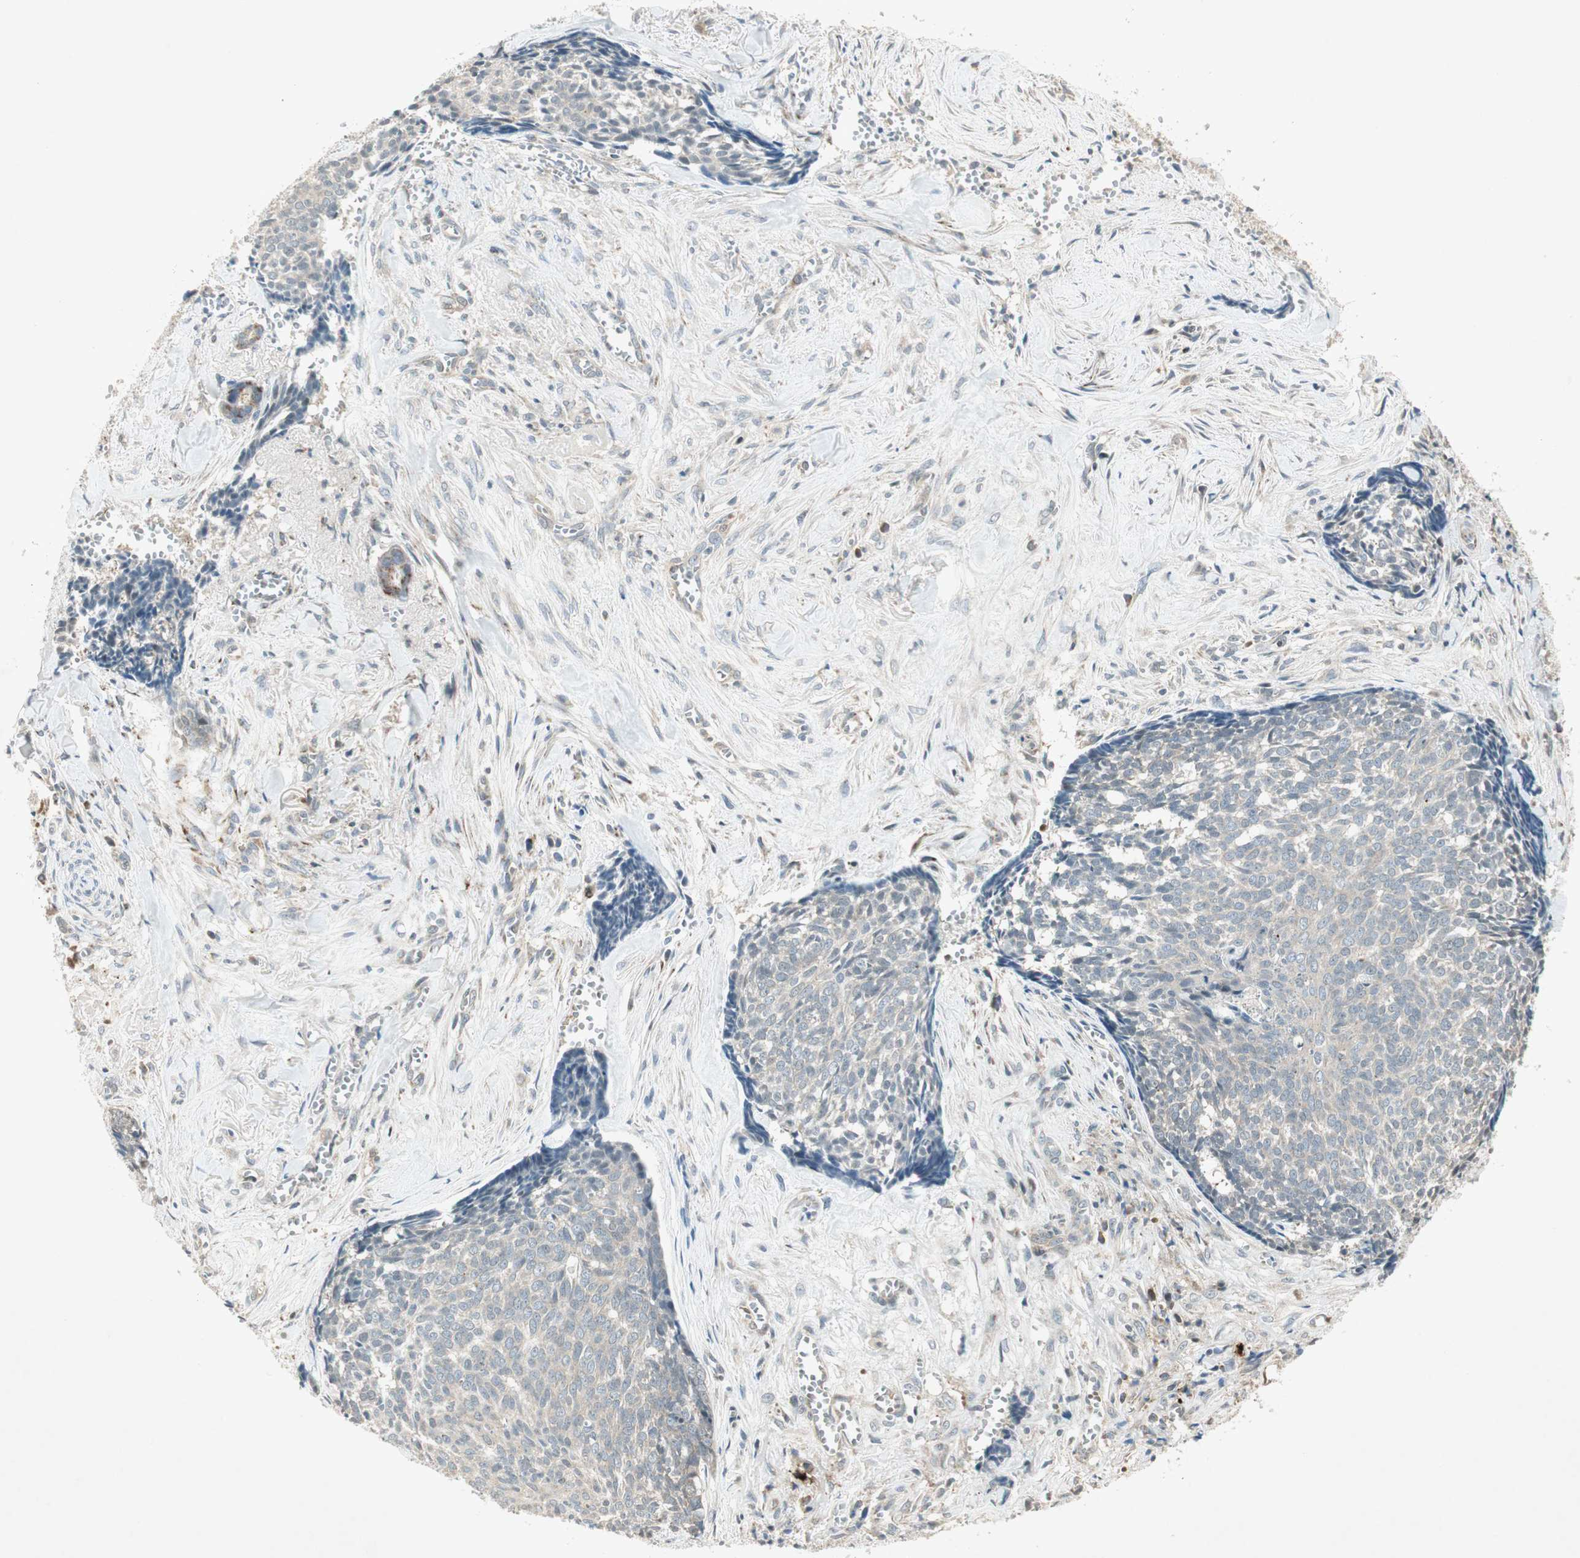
{"staining": {"intensity": "weak", "quantity": "<25%", "location": "cytoplasmic/membranous"}, "tissue": "skin cancer", "cell_type": "Tumor cells", "image_type": "cancer", "snomed": [{"axis": "morphology", "description": "Basal cell carcinoma"}, {"axis": "topography", "description": "Skin"}], "caption": "This is an immunohistochemistry (IHC) histopathology image of basal cell carcinoma (skin). There is no positivity in tumor cells.", "gene": "USP2", "patient": {"sex": "male", "age": 84}}